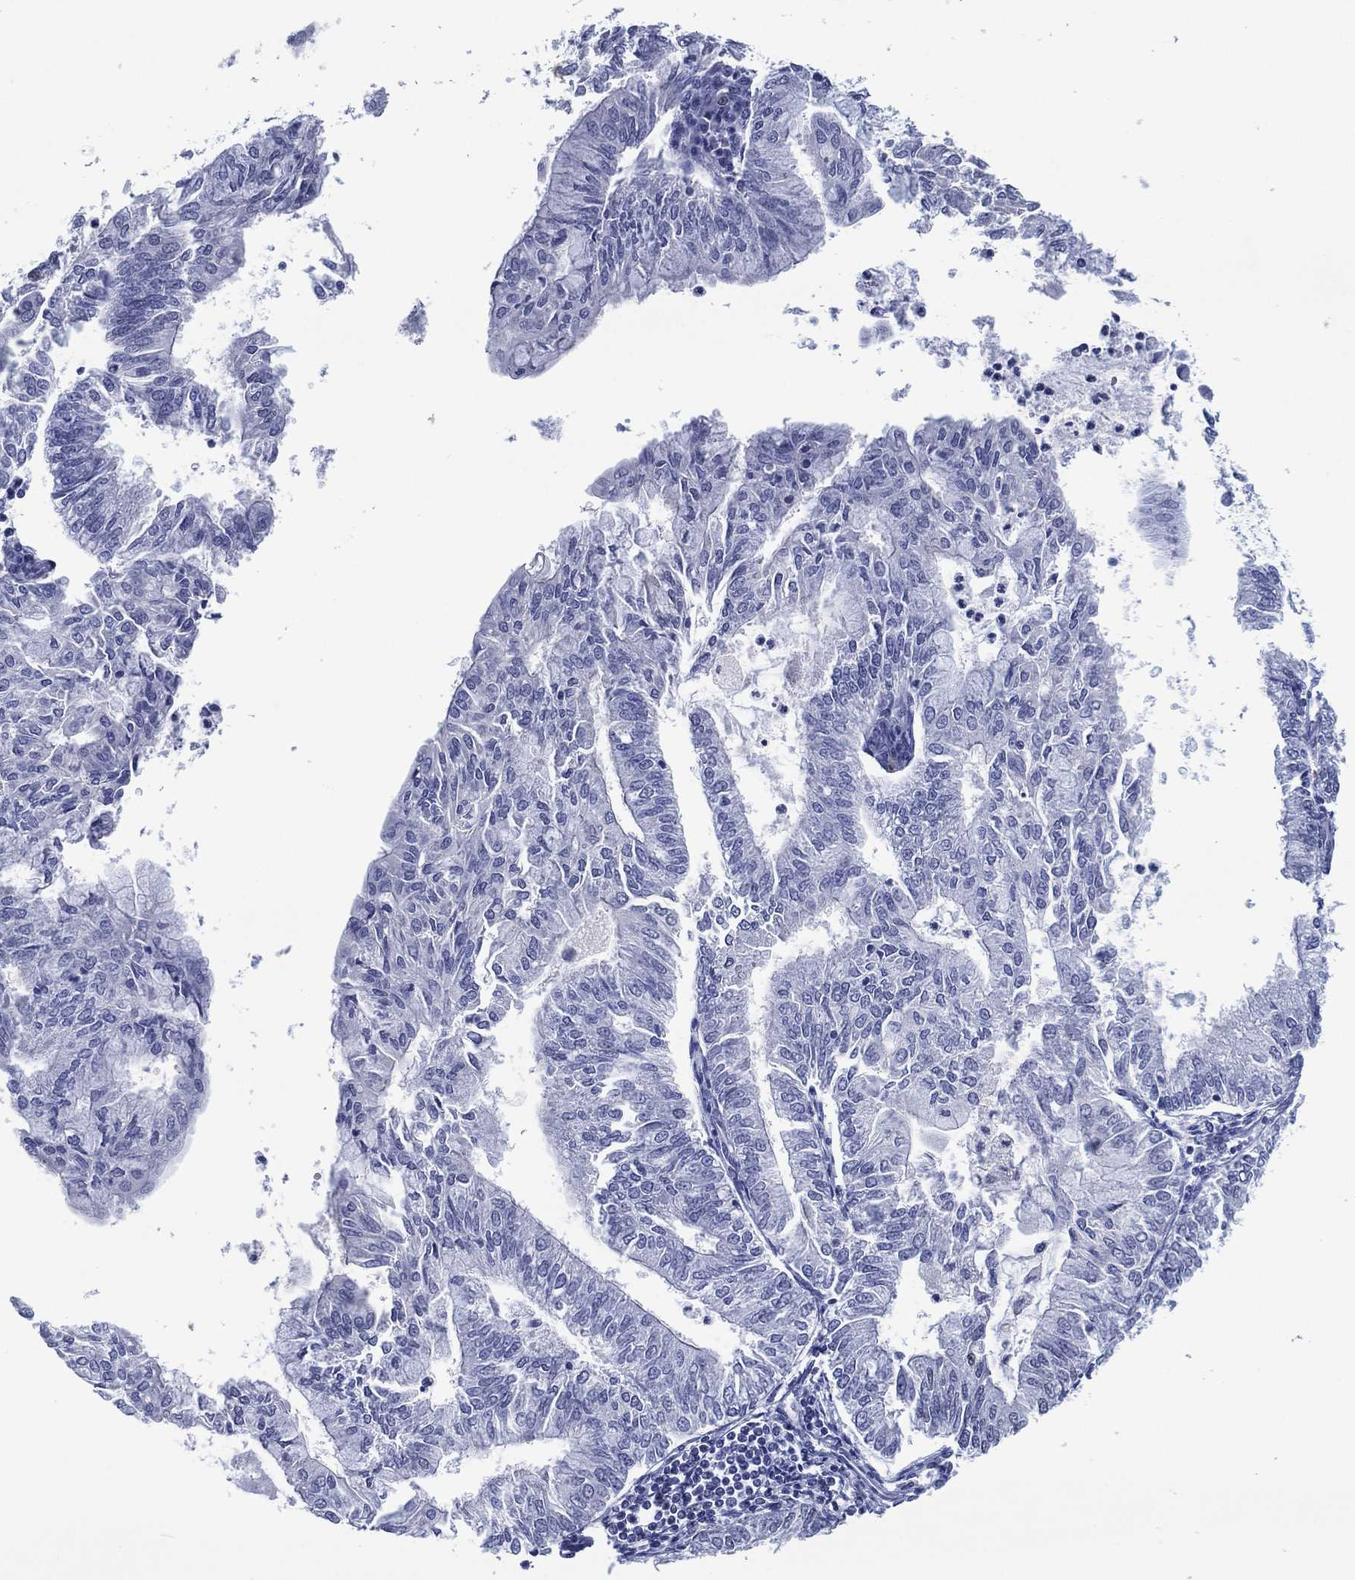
{"staining": {"intensity": "negative", "quantity": "none", "location": "none"}, "tissue": "endometrial cancer", "cell_type": "Tumor cells", "image_type": "cancer", "snomed": [{"axis": "morphology", "description": "Adenocarcinoma, NOS"}, {"axis": "topography", "description": "Endometrium"}], "caption": "This is an immunohistochemistry (IHC) photomicrograph of human endometrial adenocarcinoma. There is no staining in tumor cells.", "gene": "GATA6", "patient": {"sex": "female", "age": 59}}